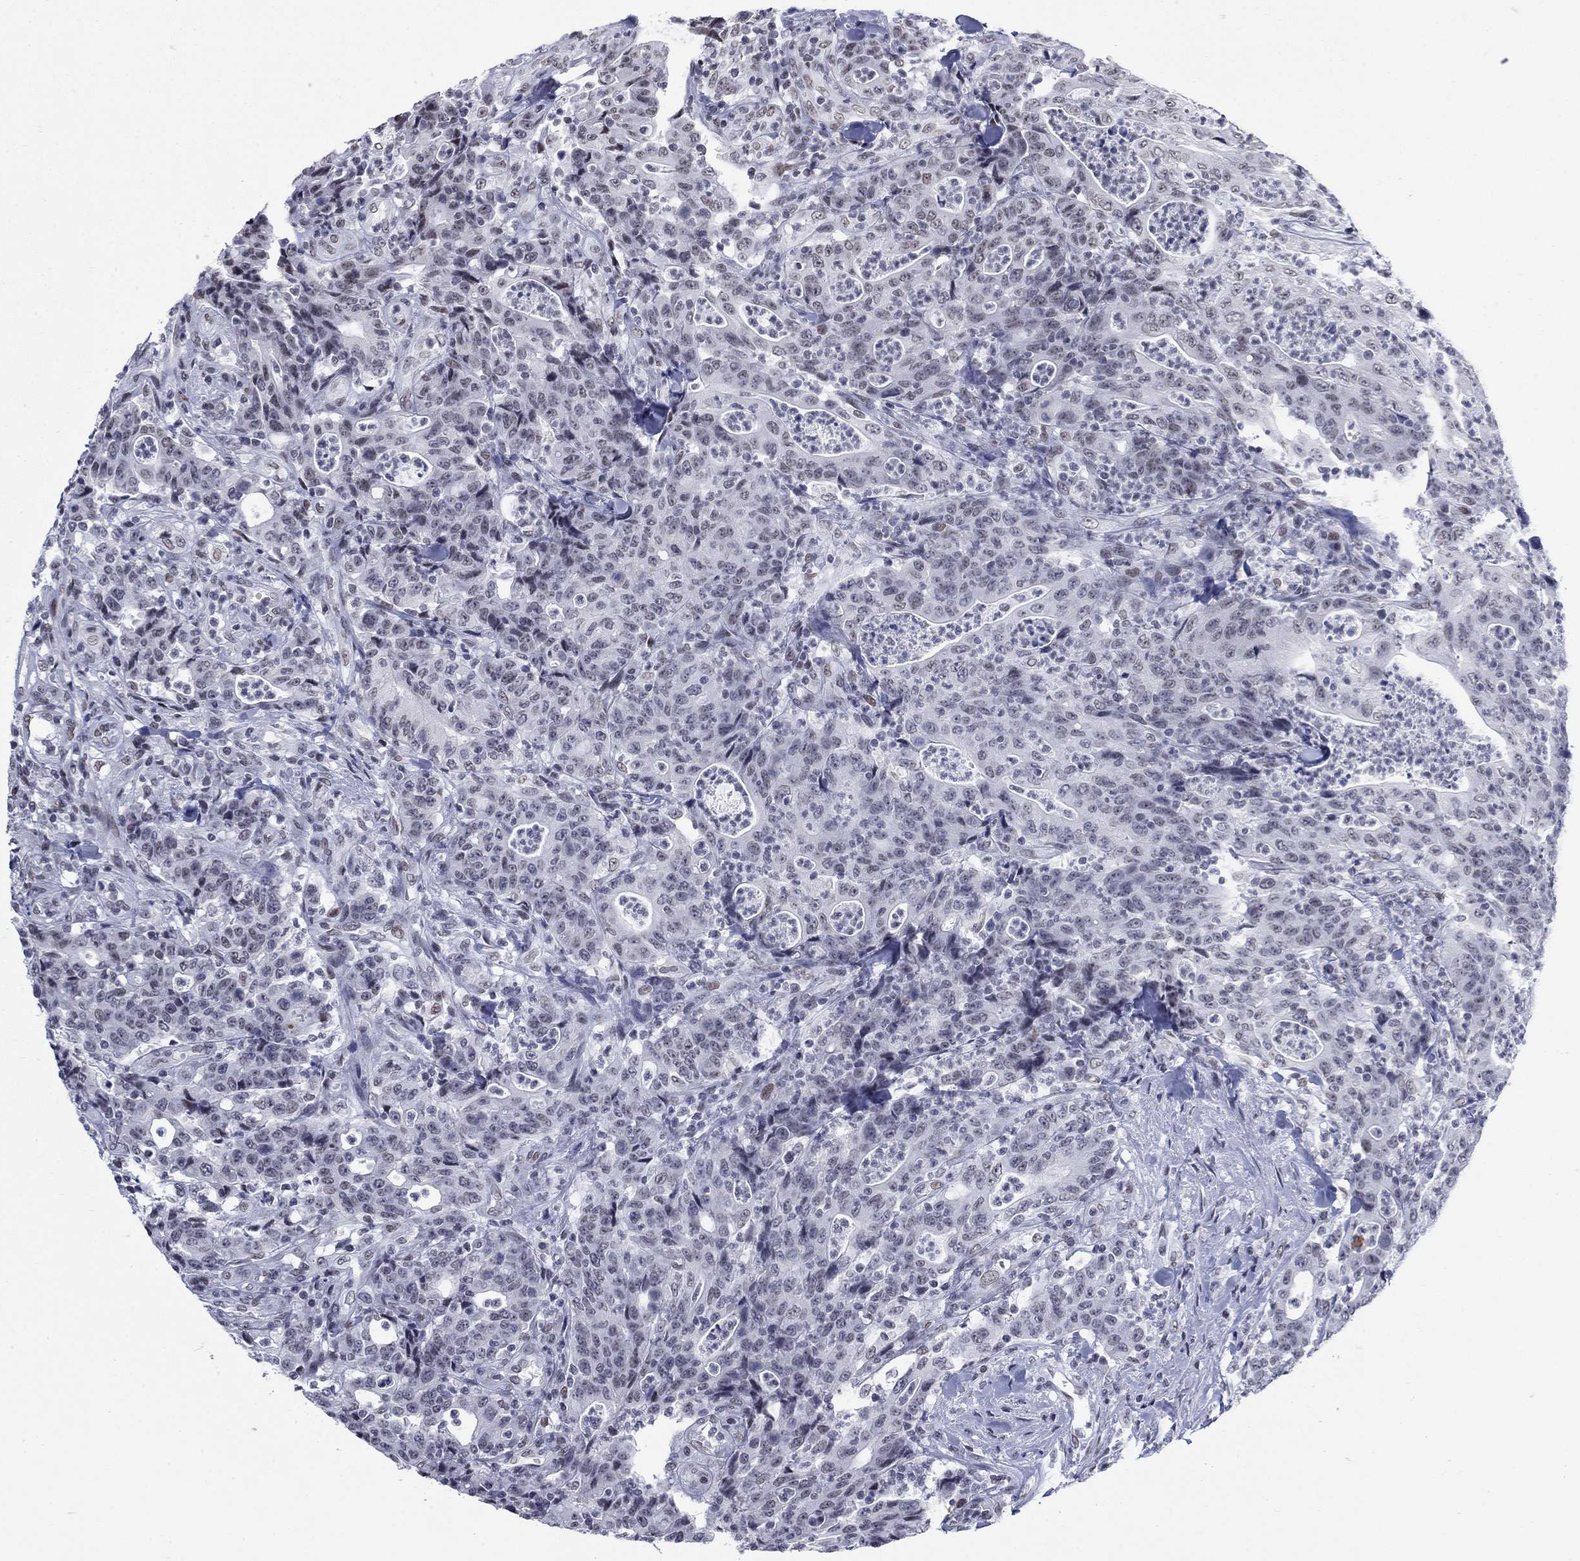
{"staining": {"intensity": "negative", "quantity": "none", "location": "none"}, "tissue": "colorectal cancer", "cell_type": "Tumor cells", "image_type": "cancer", "snomed": [{"axis": "morphology", "description": "Adenocarcinoma, NOS"}, {"axis": "topography", "description": "Colon"}], "caption": "The photomicrograph exhibits no staining of tumor cells in colorectal adenocarcinoma.", "gene": "NPAS3", "patient": {"sex": "male", "age": 70}}